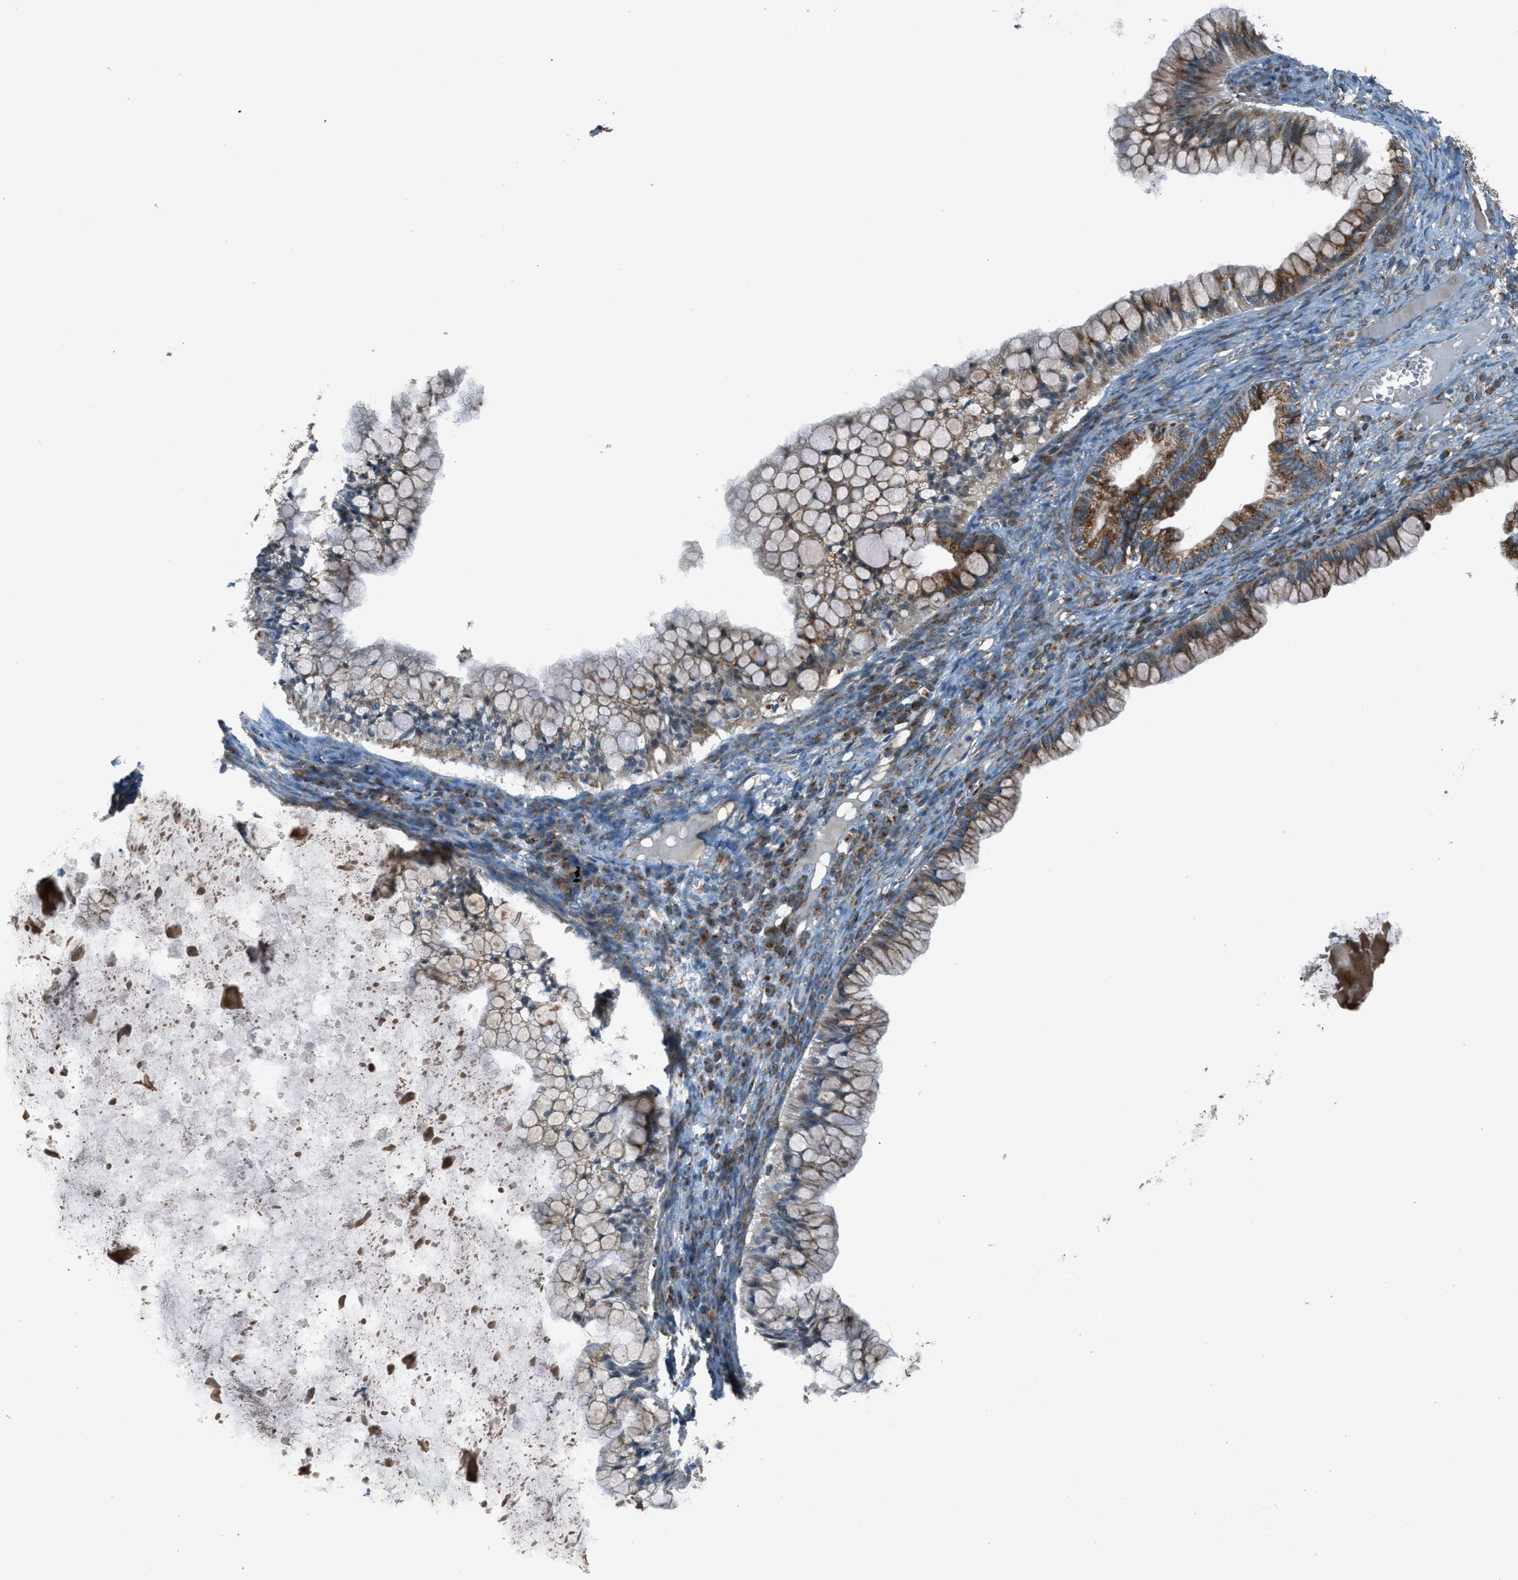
{"staining": {"intensity": "moderate", "quantity": "25%-75%", "location": "cytoplasmic/membranous"}, "tissue": "ovarian cancer", "cell_type": "Tumor cells", "image_type": "cancer", "snomed": [{"axis": "morphology", "description": "Cystadenocarcinoma, mucinous, NOS"}, {"axis": "topography", "description": "Ovary"}], "caption": "Tumor cells reveal moderate cytoplasmic/membranous staining in approximately 25%-75% of cells in mucinous cystadenocarcinoma (ovarian). (DAB (3,3'-diaminobenzidine) IHC, brown staining for protein, blue staining for nuclei).", "gene": "BCKDK", "patient": {"sex": "female", "age": 57}}